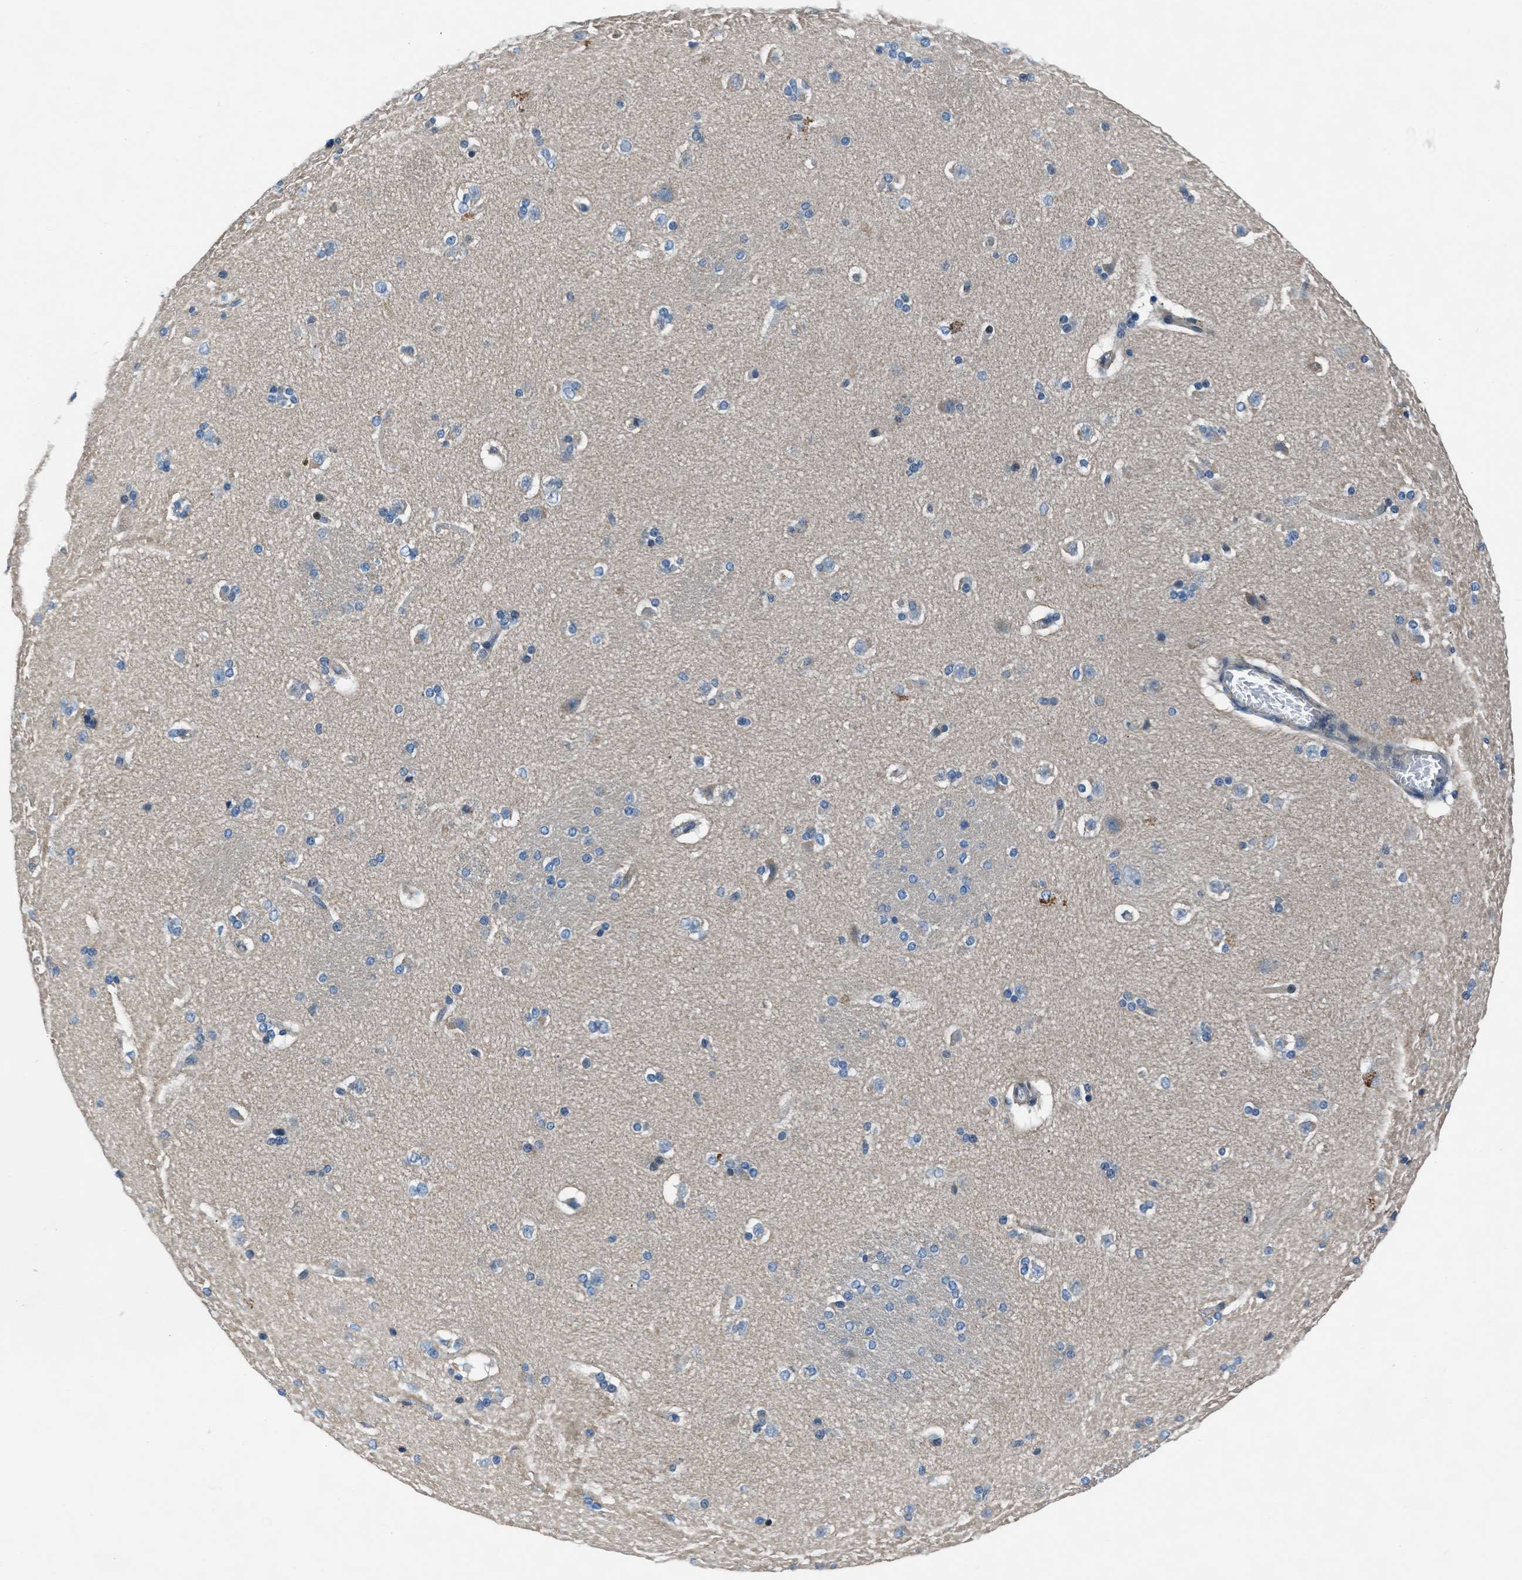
{"staining": {"intensity": "negative", "quantity": "none", "location": "none"}, "tissue": "caudate", "cell_type": "Glial cells", "image_type": "normal", "snomed": [{"axis": "morphology", "description": "Normal tissue, NOS"}, {"axis": "topography", "description": "Lateral ventricle wall"}], "caption": "This image is of benign caudate stained with immunohistochemistry to label a protein in brown with the nuclei are counter-stained blue. There is no expression in glial cells. (DAB immunohistochemistry with hematoxylin counter stain).", "gene": "SLC38A6", "patient": {"sex": "female", "age": 19}}